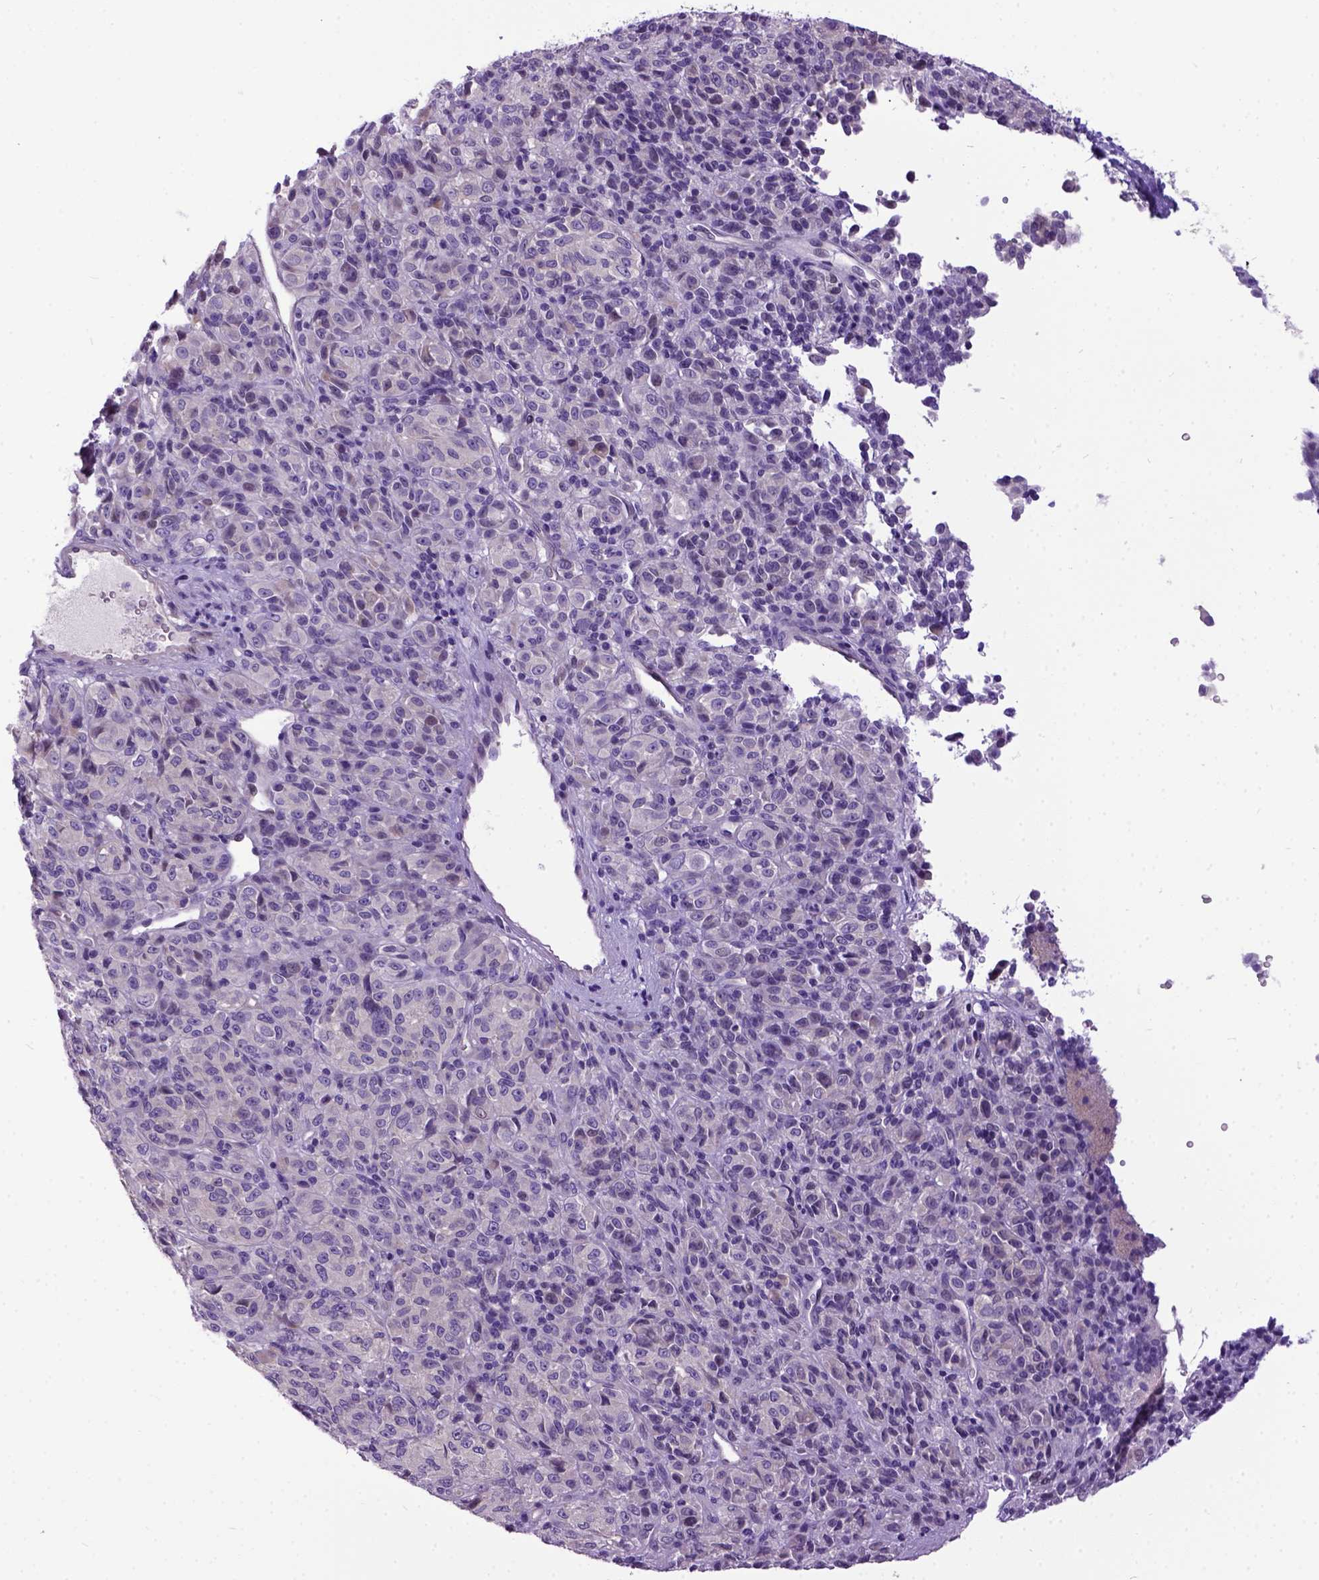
{"staining": {"intensity": "negative", "quantity": "none", "location": "none"}, "tissue": "melanoma", "cell_type": "Tumor cells", "image_type": "cancer", "snomed": [{"axis": "morphology", "description": "Malignant melanoma, Metastatic site"}, {"axis": "topography", "description": "Brain"}], "caption": "High power microscopy histopathology image of an immunohistochemistry (IHC) image of malignant melanoma (metastatic site), revealing no significant positivity in tumor cells.", "gene": "NEK5", "patient": {"sex": "female", "age": 56}}